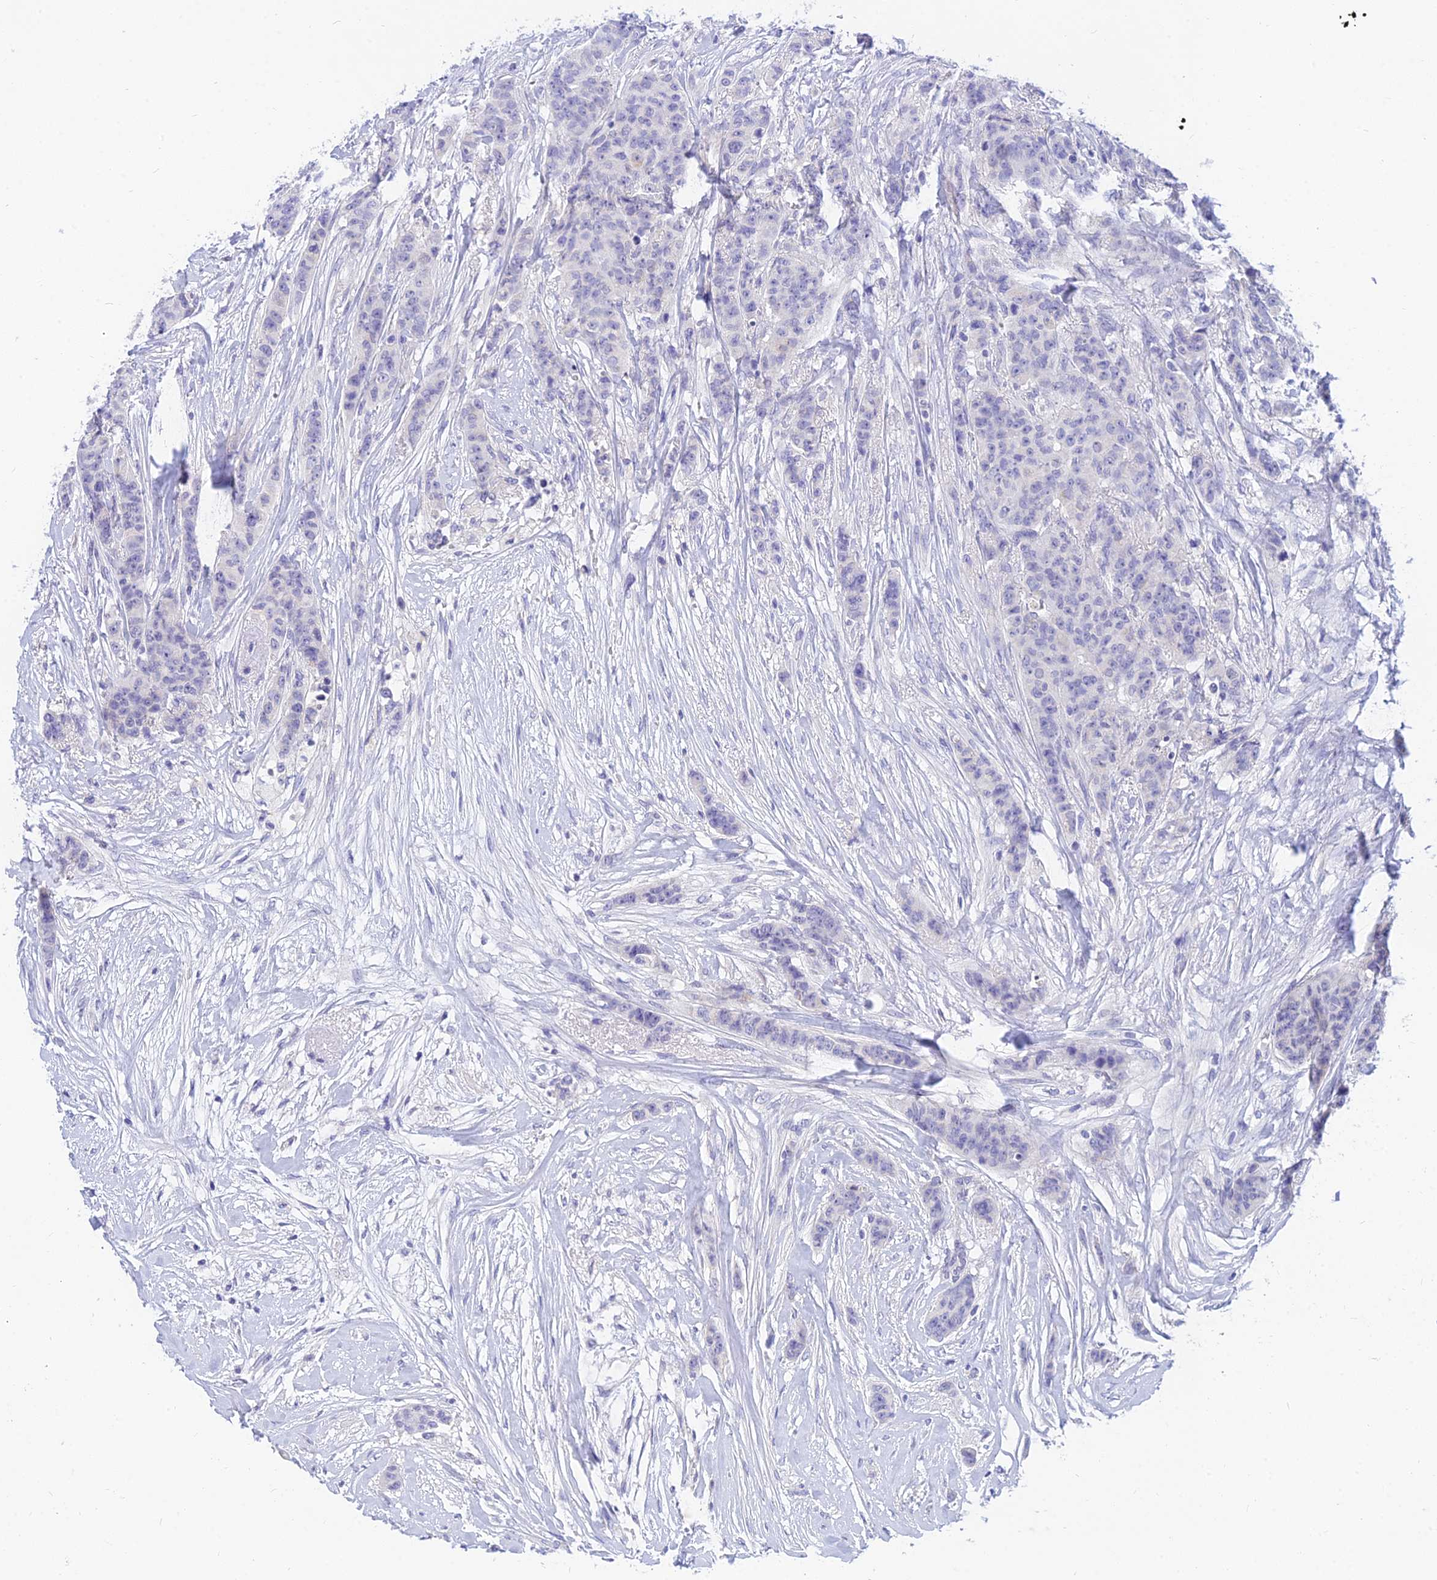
{"staining": {"intensity": "negative", "quantity": "none", "location": "none"}, "tissue": "breast cancer", "cell_type": "Tumor cells", "image_type": "cancer", "snomed": [{"axis": "morphology", "description": "Duct carcinoma"}, {"axis": "topography", "description": "Breast"}], "caption": "The histopathology image demonstrates no staining of tumor cells in infiltrating ductal carcinoma (breast).", "gene": "TMEM161B", "patient": {"sex": "female", "age": 40}}